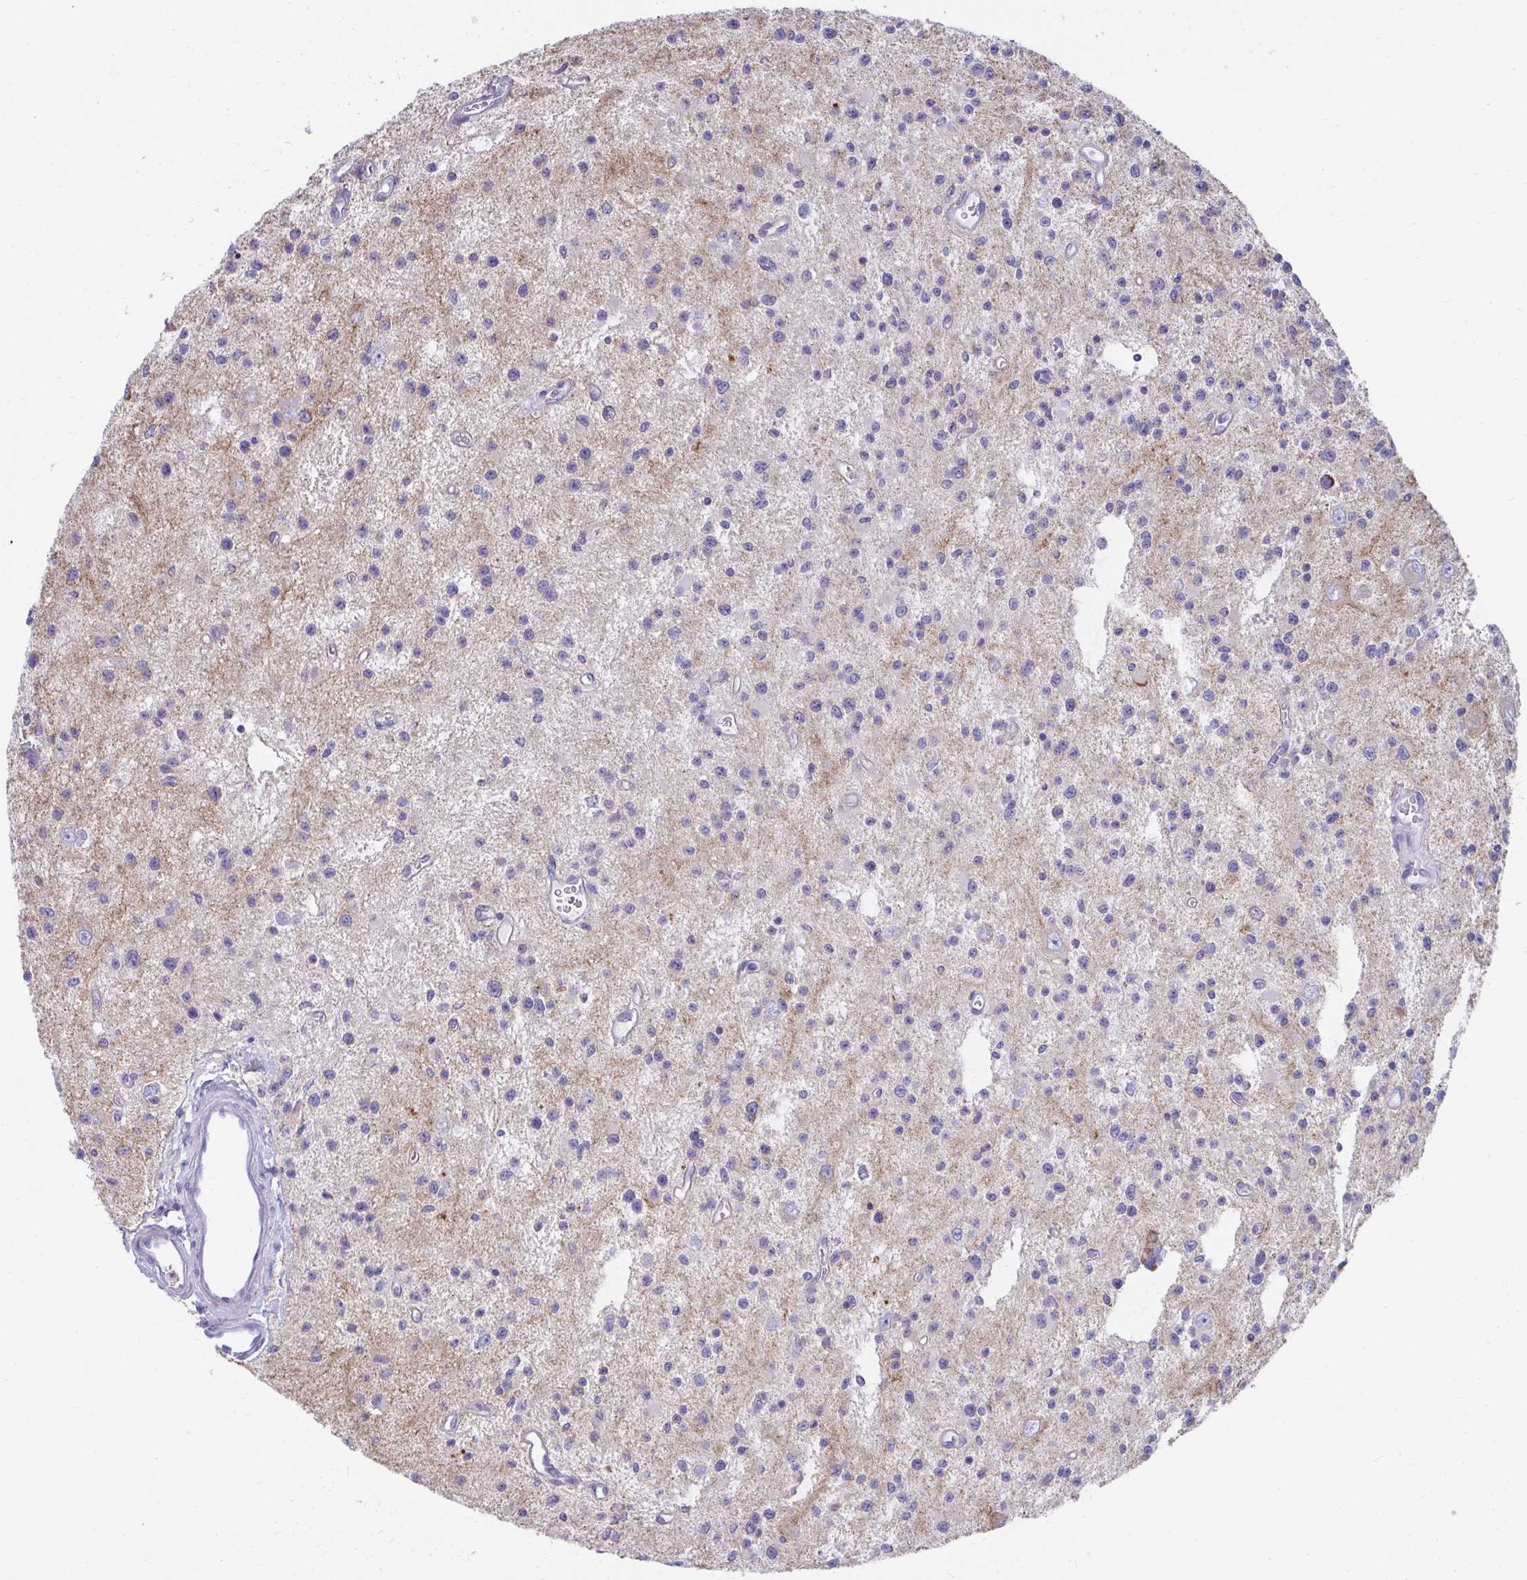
{"staining": {"intensity": "negative", "quantity": "none", "location": "none"}, "tissue": "glioma", "cell_type": "Tumor cells", "image_type": "cancer", "snomed": [{"axis": "morphology", "description": "Glioma, malignant, Low grade"}, {"axis": "topography", "description": "Brain"}], "caption": "High power microscopy micrograph of an IHC photomicrograph of malignant low-grade glioma, revealing no significant positivity in tumor cells. (Brightfield microscopy of DAB immunohistochemistry at high magnification).", "gene": "SLC6A1", "patient": {"sex": "male", "age": 43}}